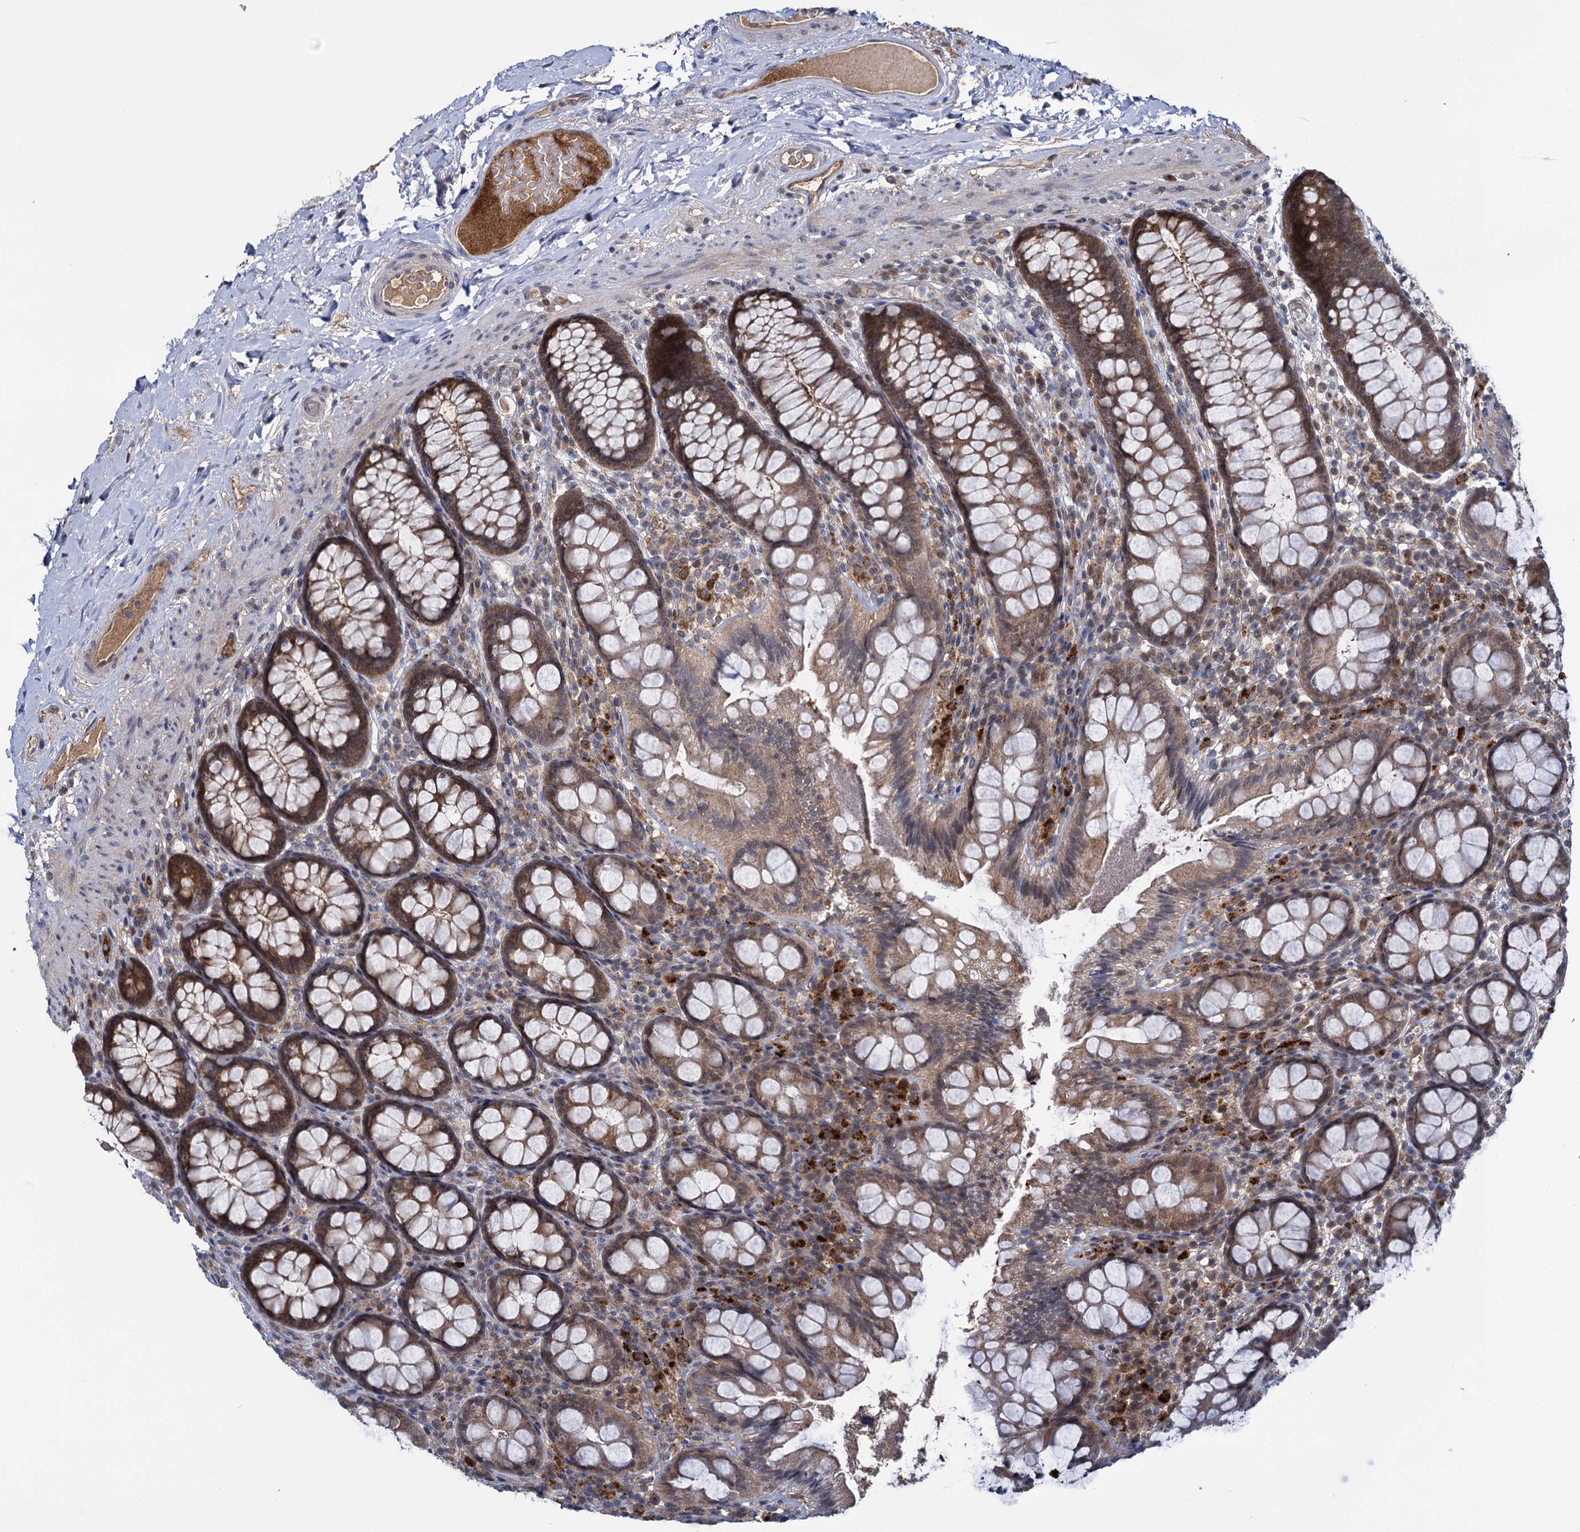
{"staining": {"intensity": "moderate", "quantity": "25%-75%", "location": "cytoplasmic/membranous"}, "tissue": "rectum", "cell_type": "Glandular cells", "image_type": "normal", "snomed": [{"axis": "morphology", "description": "Normal tissue, NOS"}, {"axis": "topography", "description": "Rectum"}], "caption": "Protein analysis of normal rectum shows moderate cytoplasmic/membranous positivity in about 25%-75% of glandular cells. (IHC, brightfield microscopy, high magnification).", "gene": "GLO1", "patient": {"sex": "male", "age": 83}}